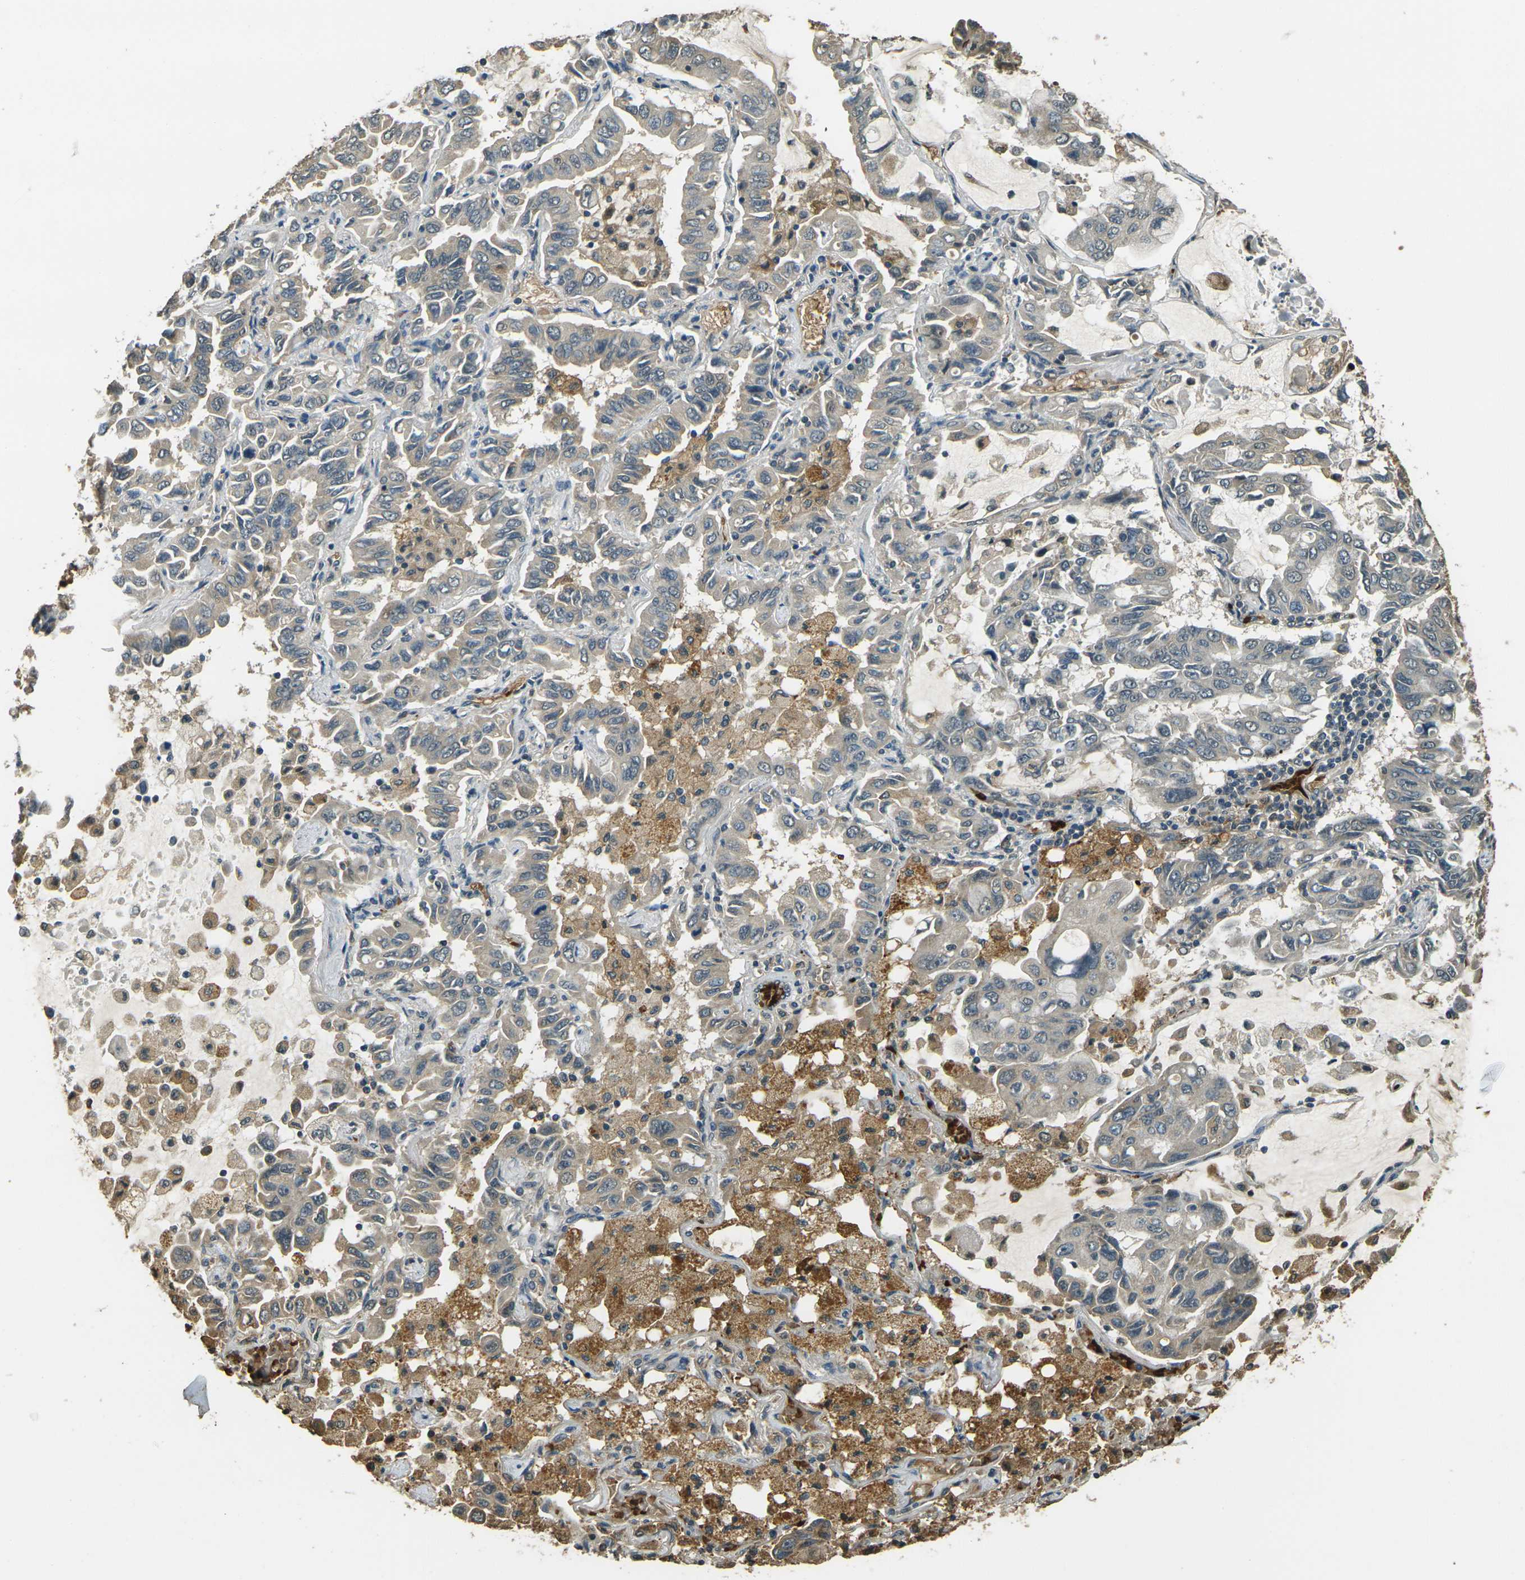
{"staining": {"intensity": "weak", "quantity": ">75%", "location": "cytoplasmic/membranous"}, "tissue": "lung cancer", "cell_type": "Tumor cells", "image_type": "cancer", "snomed": [{"axis": "morphology", "description": "Adenocarcinoma, NOS"}, {"axis": "topography", "description": "Lung"}], "caption": "An immunohistochemistry micrograph of neoplastic tissue is shown. Protein staining in brown highlights weak cytoplasmic/membranous positivity in lung adenocarcinoma within tumor cells. The staining is performed using DAB brown chromogen to label protein expression. The nuclei are counter-stained blue using hematoxylin.", "gene": "TOR1A", "patient": {"sex": "male", "age": 64}}